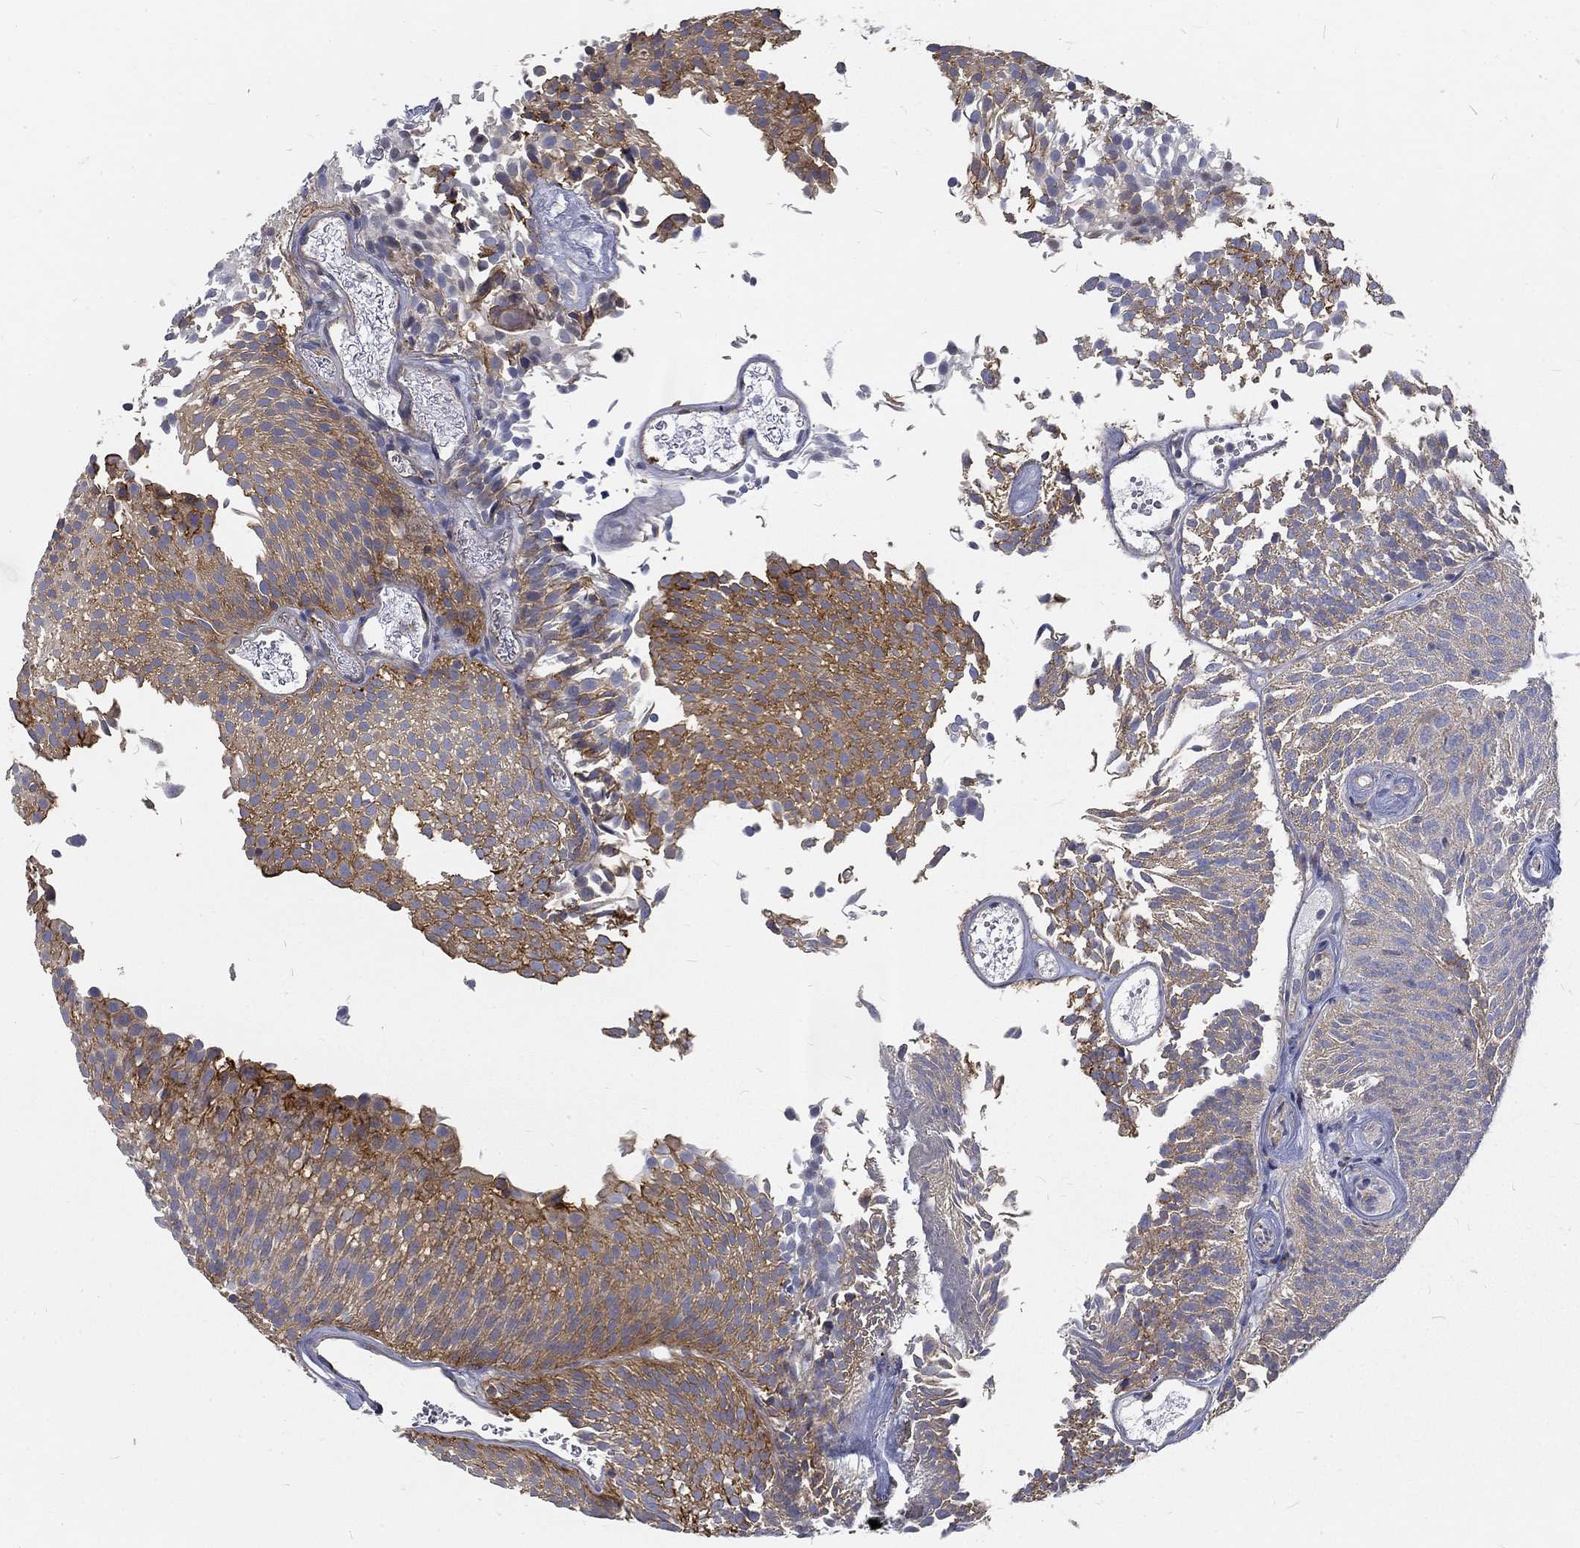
{"staining": {"intensity": "strong", "quantity": "<25%", "location": "cytoplasmic/membranous"}, "tissue": "urothelial cancer", "cell_type": "Tumor cells", "image_type": "cancer", "snomed": [{"axis": "morphology", "description": "Urothelial carcinoma, Low grade"}, {"axis": "topography", "description": "Urinary bladder"}], "caption": "The micrograph demonstrates staining of low-grade urothelial carcinoma, revealing strong cytoplasmic/membranous protein positivity (brown color) within tumor cells.", "gene": "MTMR11", "patient": {"sex": "male", "age": 52}}